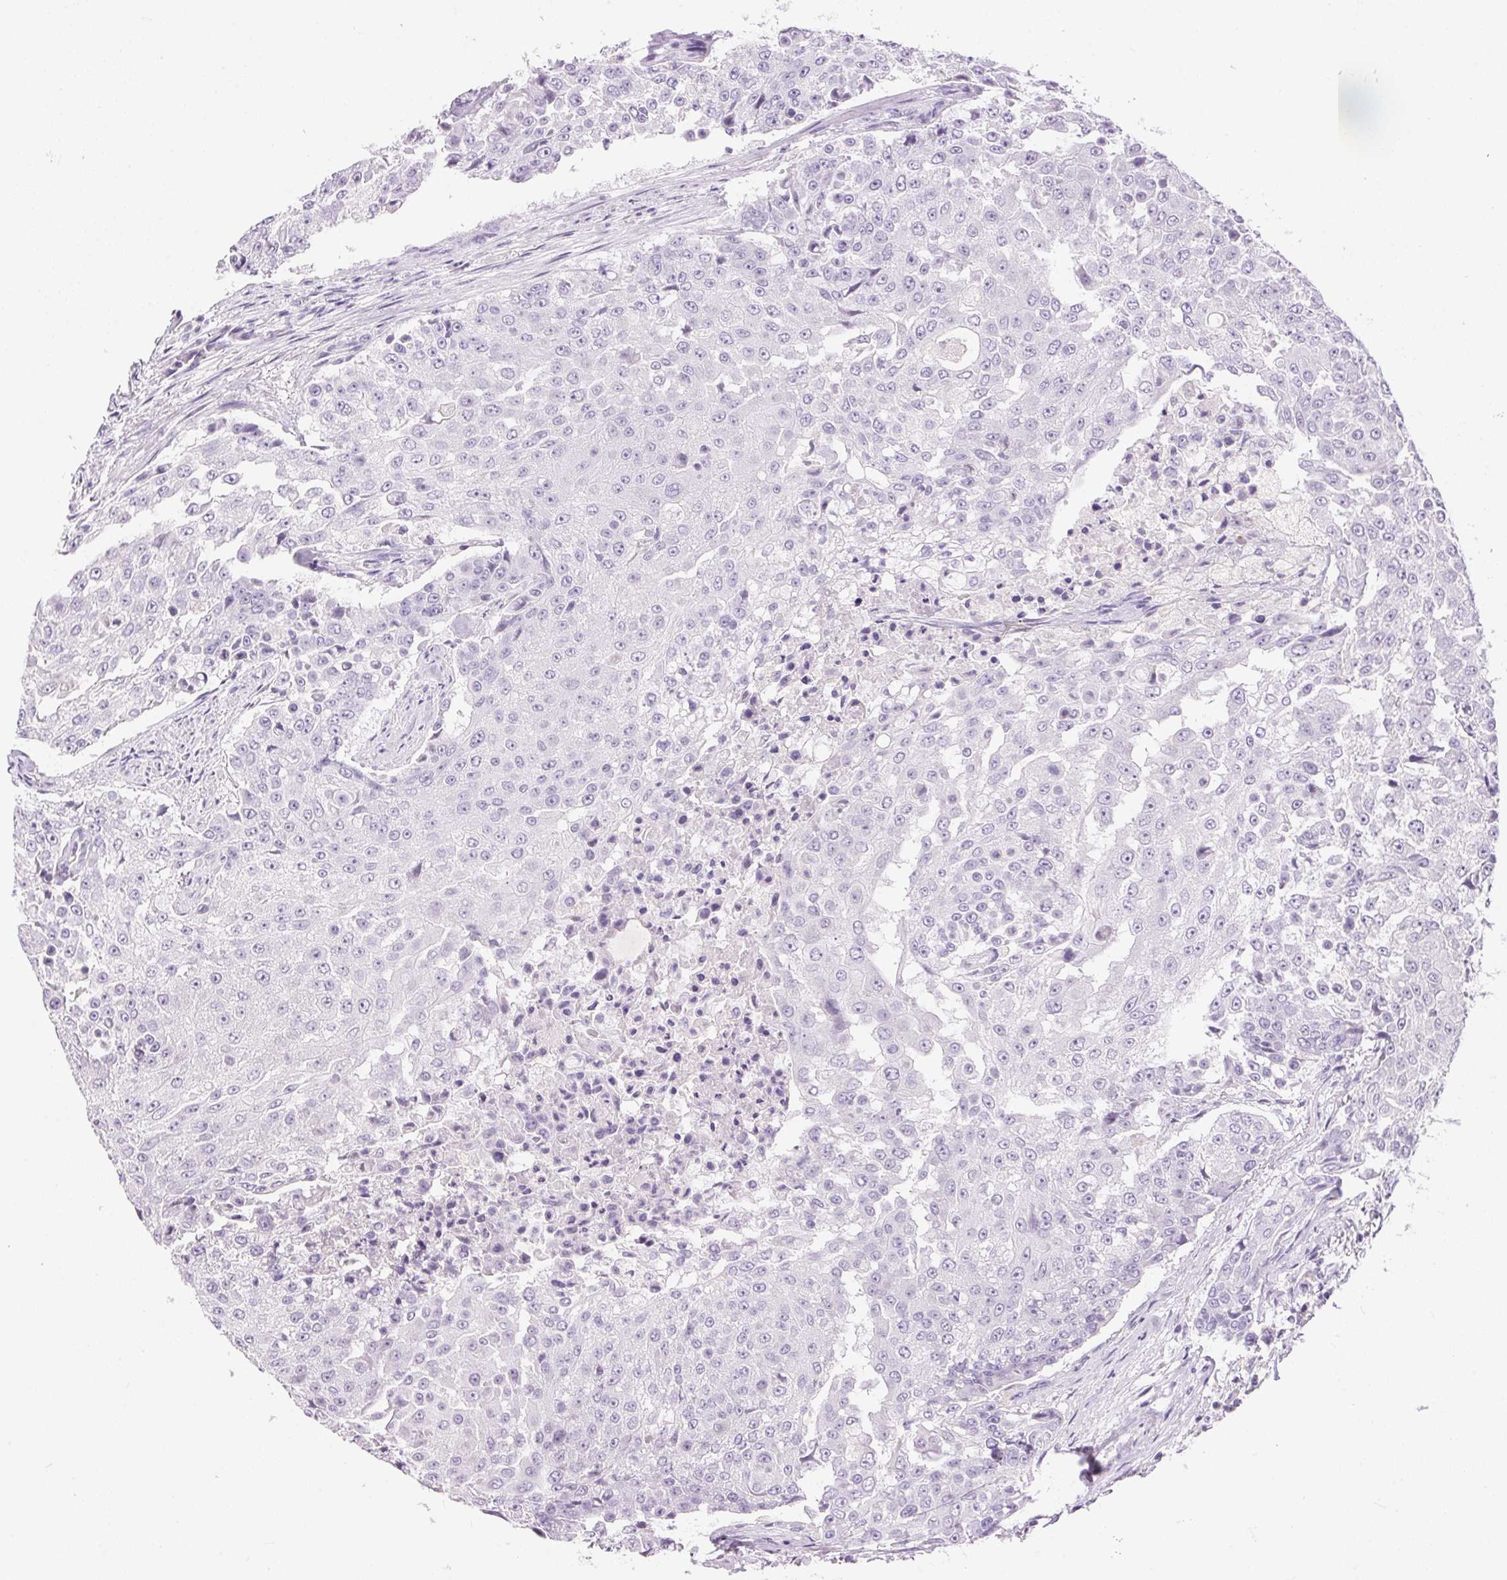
{"staining": {"intensity": "negative", "quantity": "none", "location": "none"}, "tissue": "urothelial cancer", "cell_type": "Tumor cells", "image_type": "cancer", "snomed": [{"axis": "morphology", "description": "Urothelial carcinoma, High grade"}, {"axis": "topography", "description": "Urinary bladder"}], "caption": "Image shows no protein staining in tumor cells of urothelial cancer tissue. (DAB (3,3'-diaminobenzidine) immunohistochemistry (IHC), high magnification).", "gene": "PNLIPRP3", "patient": {"sex": "female", "age": 63}}